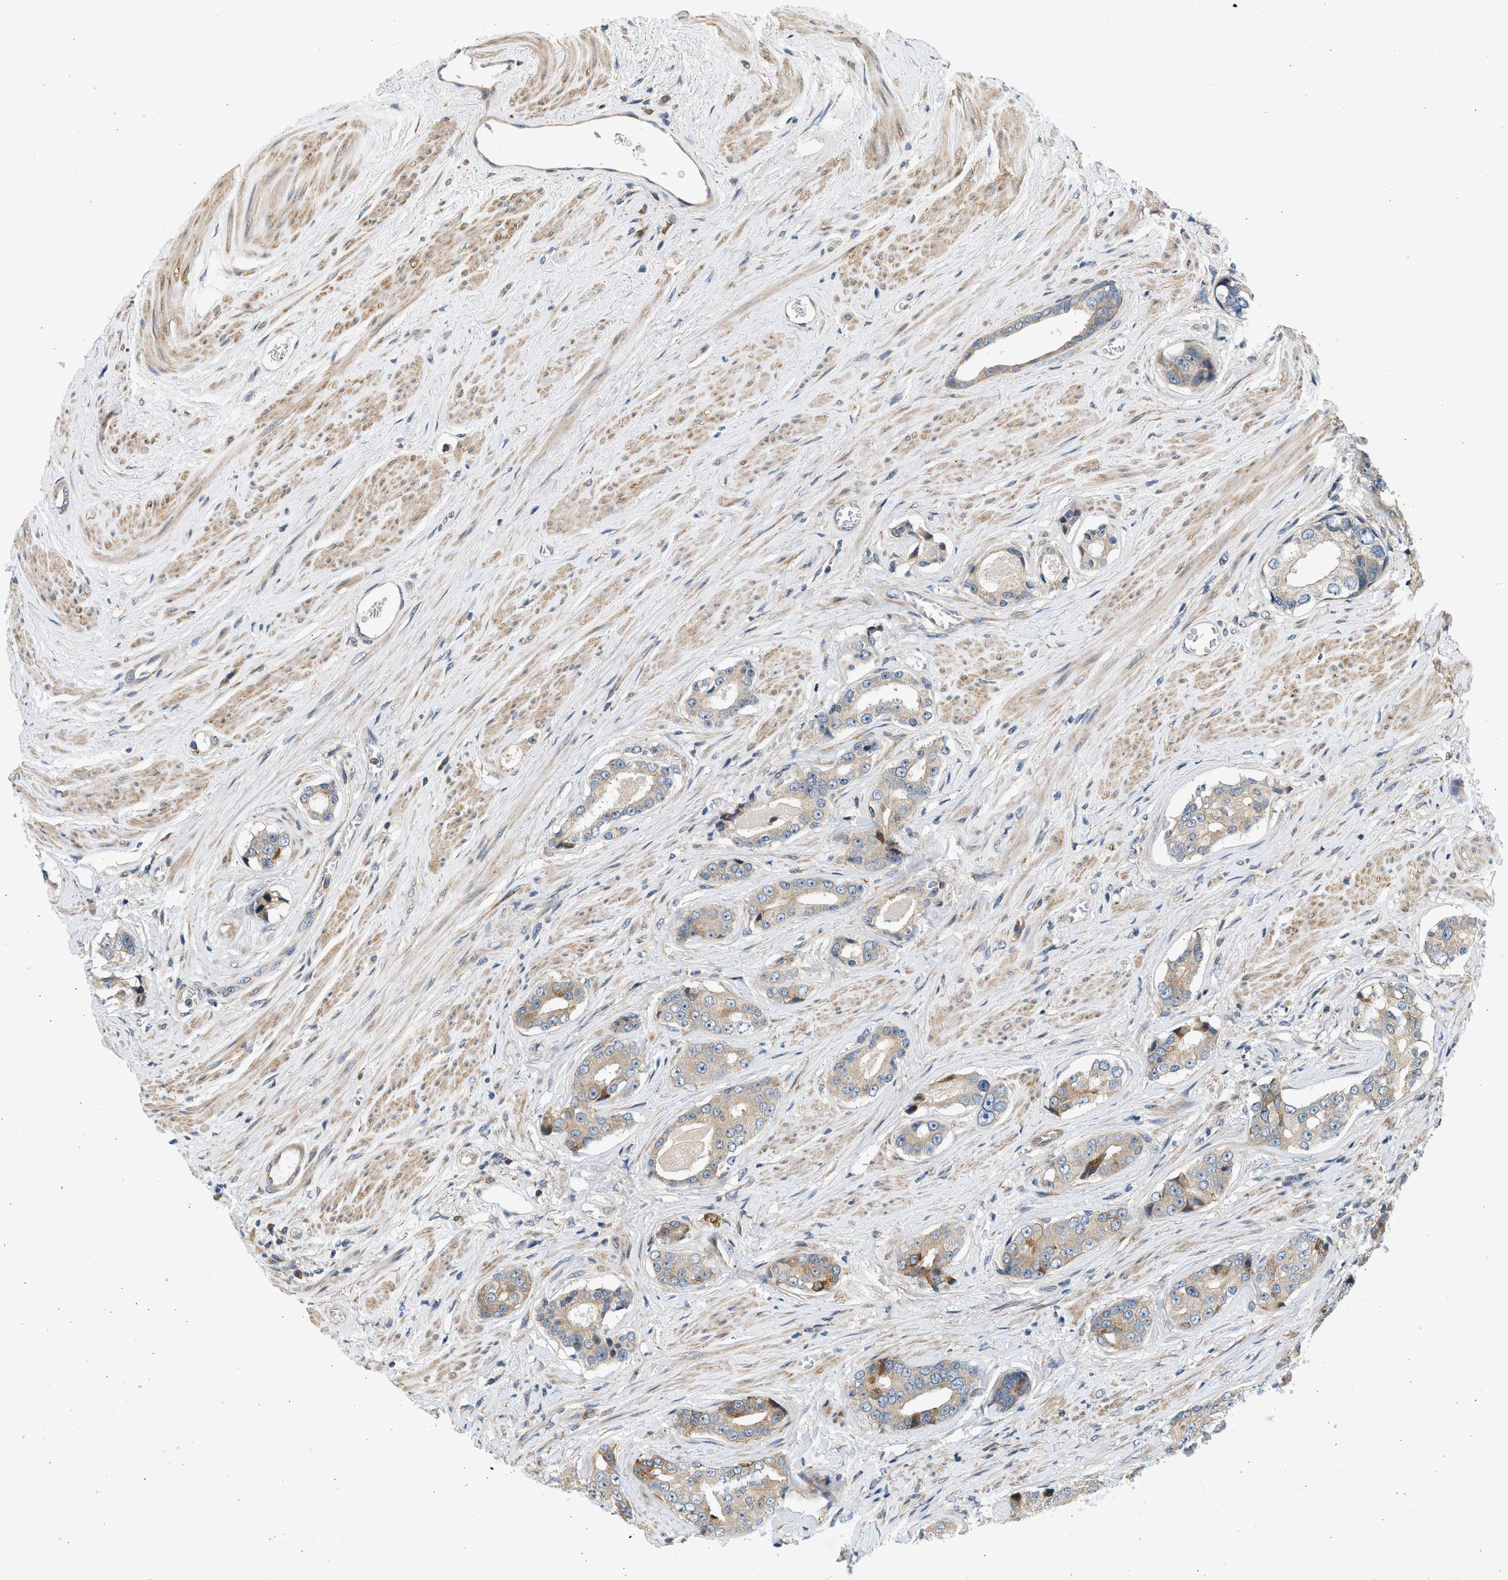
{"staining": {"intensity": "moderate", "quantity": "25%-75%", "location": "cytoplasmic/membranous"}, "tissue": "prostate cancer", "cell_type": "Tumor cells", "image_type": "cancer", "snomed": [{"axis": "morphology", "description": "Adenocarcinoma, High grade"}, {"axis": "topography", "description": "Prostate"}], "caption": "A brown stain shows moderate cytoplasmic/membranous expression of a protein in human prostate cancer (adenocarcinoma (high-grade)) tumor cells. The staining was performed using DAB (3,3'-diaminobenzidine) to visualize the protein expression in brown, while the nuclei were stained in blue with hematoxylin (Magnification: 20x).", "gene": "KDELR2", "patient": {"sex": "male", "age": 71}}